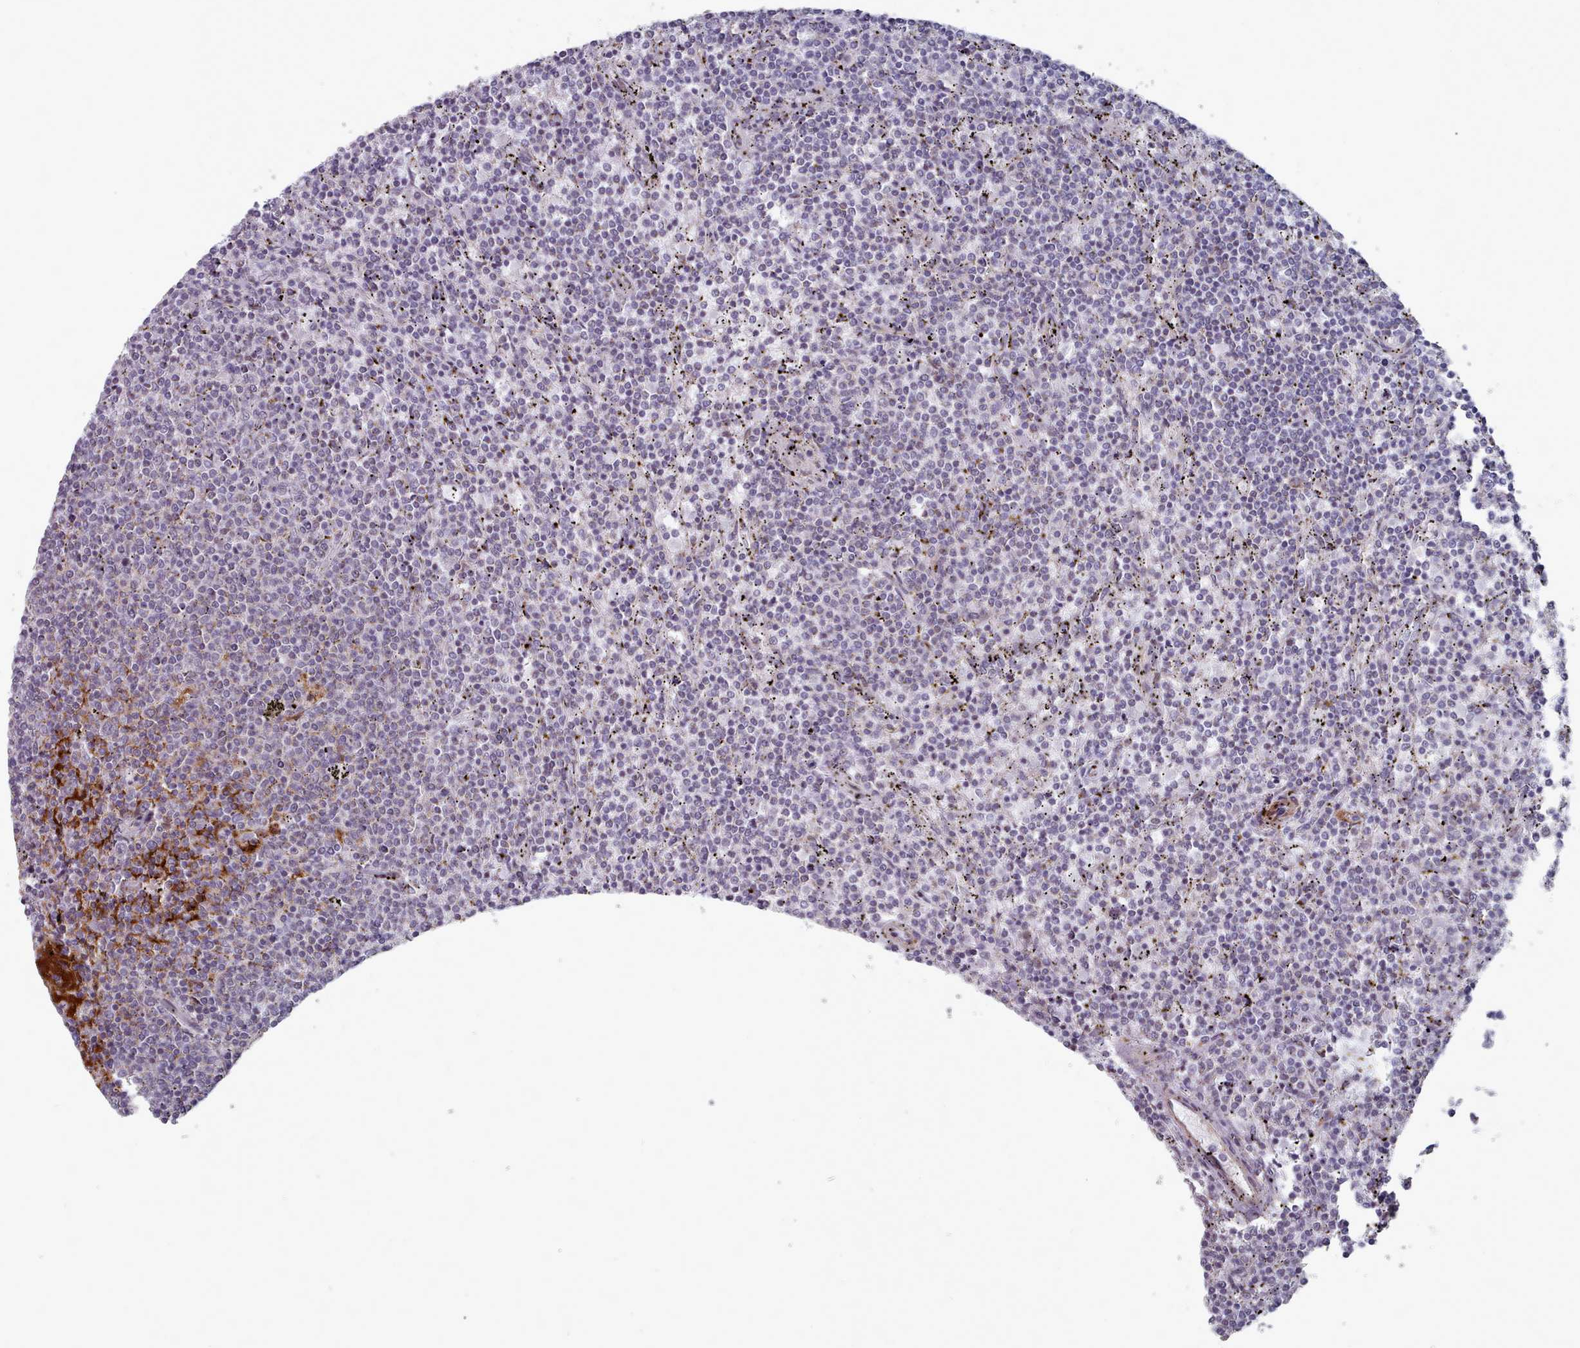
{"staining": {"intensity": "negative", "quantity": "none", "location": "none"}, "tissue": "lymphoma", "cell_type": "Tumor cells", "image_type": "cancer", "snomed": [{"axis": "morphology", "description": "Malignant lymphoma, non-Hodgkin's type, Low grade"}, {"axis": "topography", "description": "Spleen"}], "caption": "Tumor cells show no significant positivity in malignant lymphoma, non-Hodgkin's type (low-grade).", "gene": "TRARG1", "patient": {"sex": "female", "age": 50}}